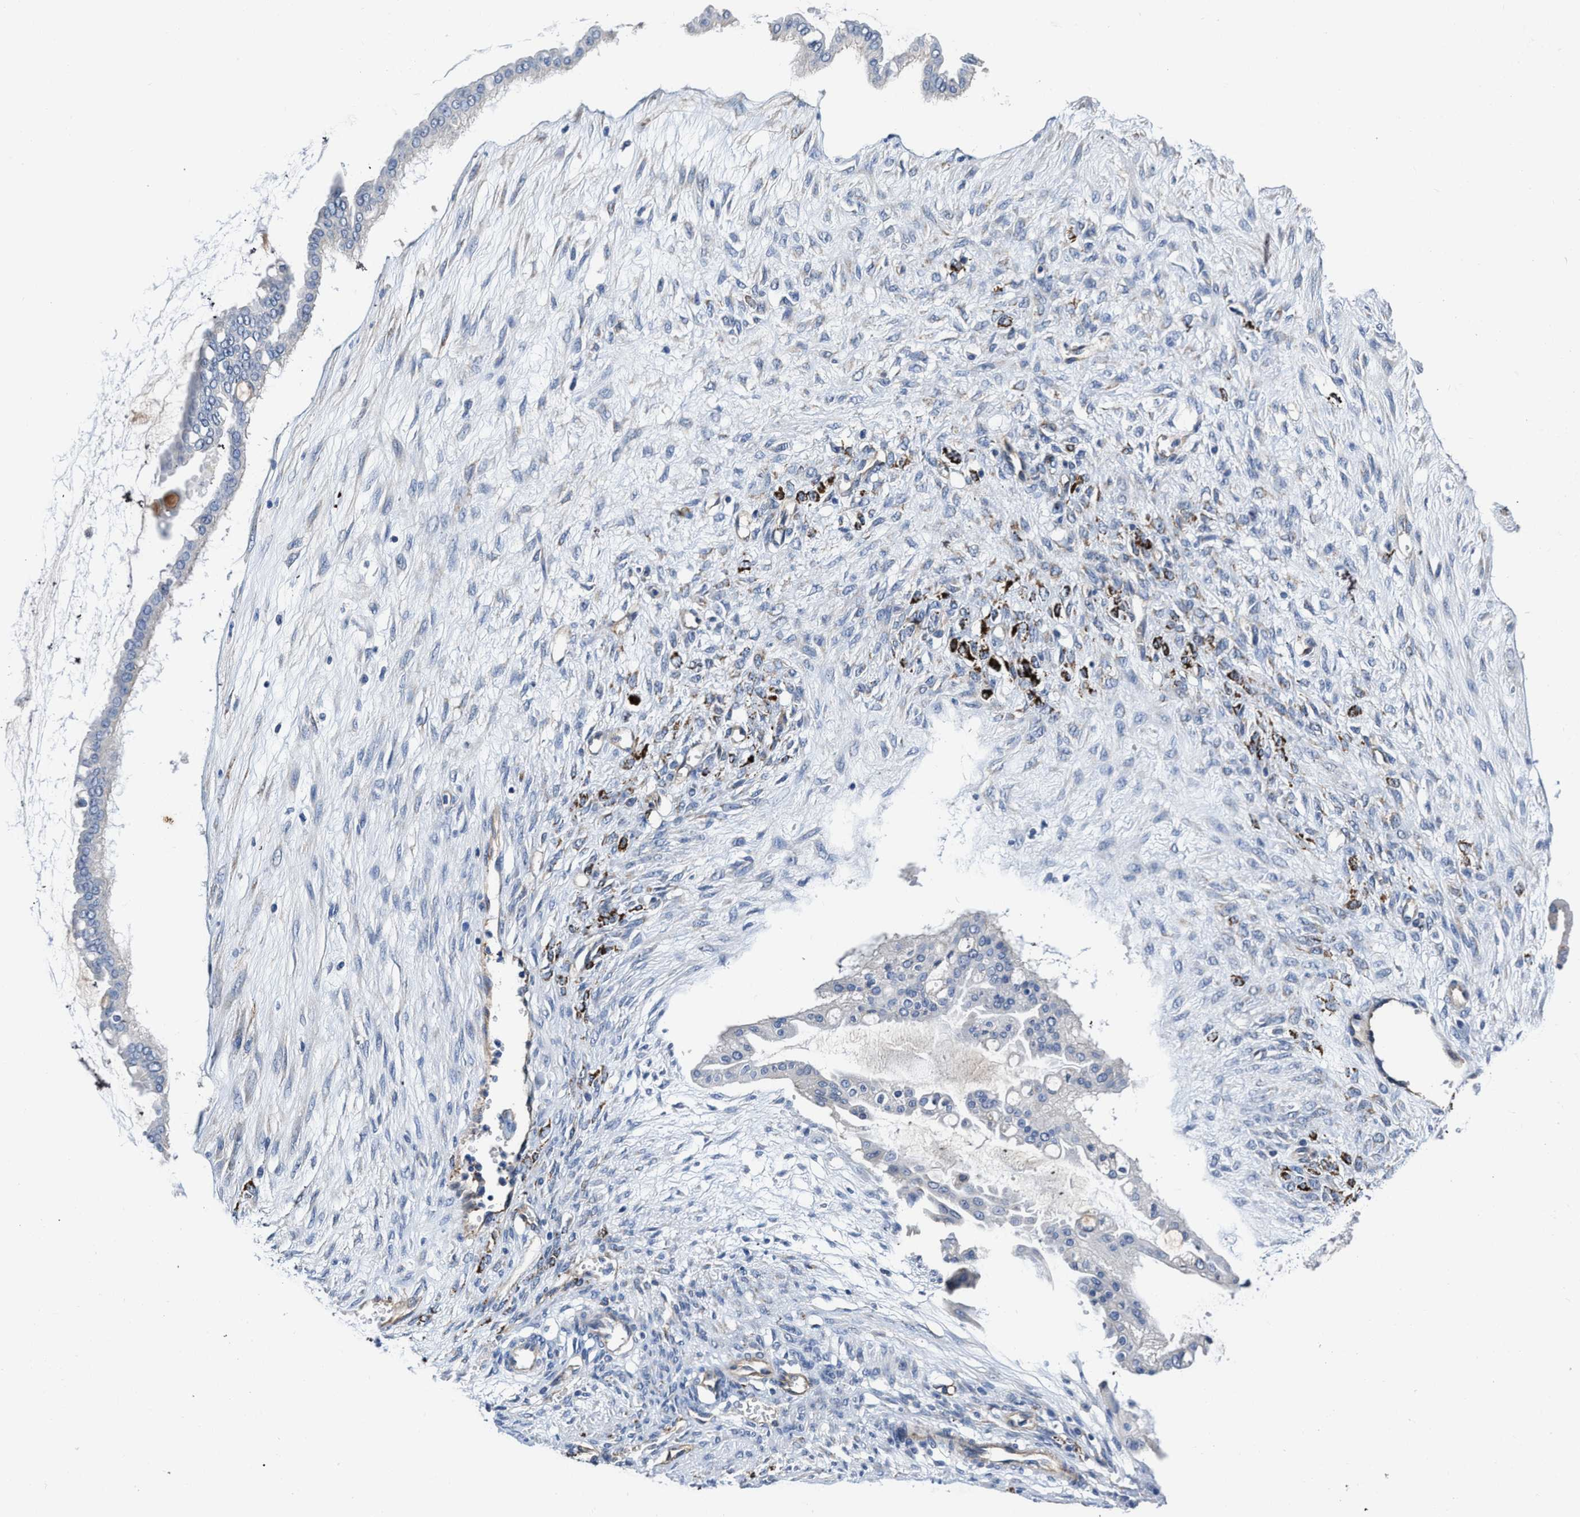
{"staining": {"intensity": "negative", "quantity": "none", "location": "none"}, "tissue": "ovarian cancer", "cell_type": "Tumor cells", "image_type": "cancer", "snomed": [{"axis": "morphology", "description": "Cystadenocarcinoma, mucinous, NOS"}, {"axis": "topography", "description": "Ovary"}], "caption": "IHC of human ovarian cancer (mucinous cystadenocarcinoma) reveals no expression in tumor cells.", "gene": "C22orf42", "patient": {"sex": "female", "age": 73}}